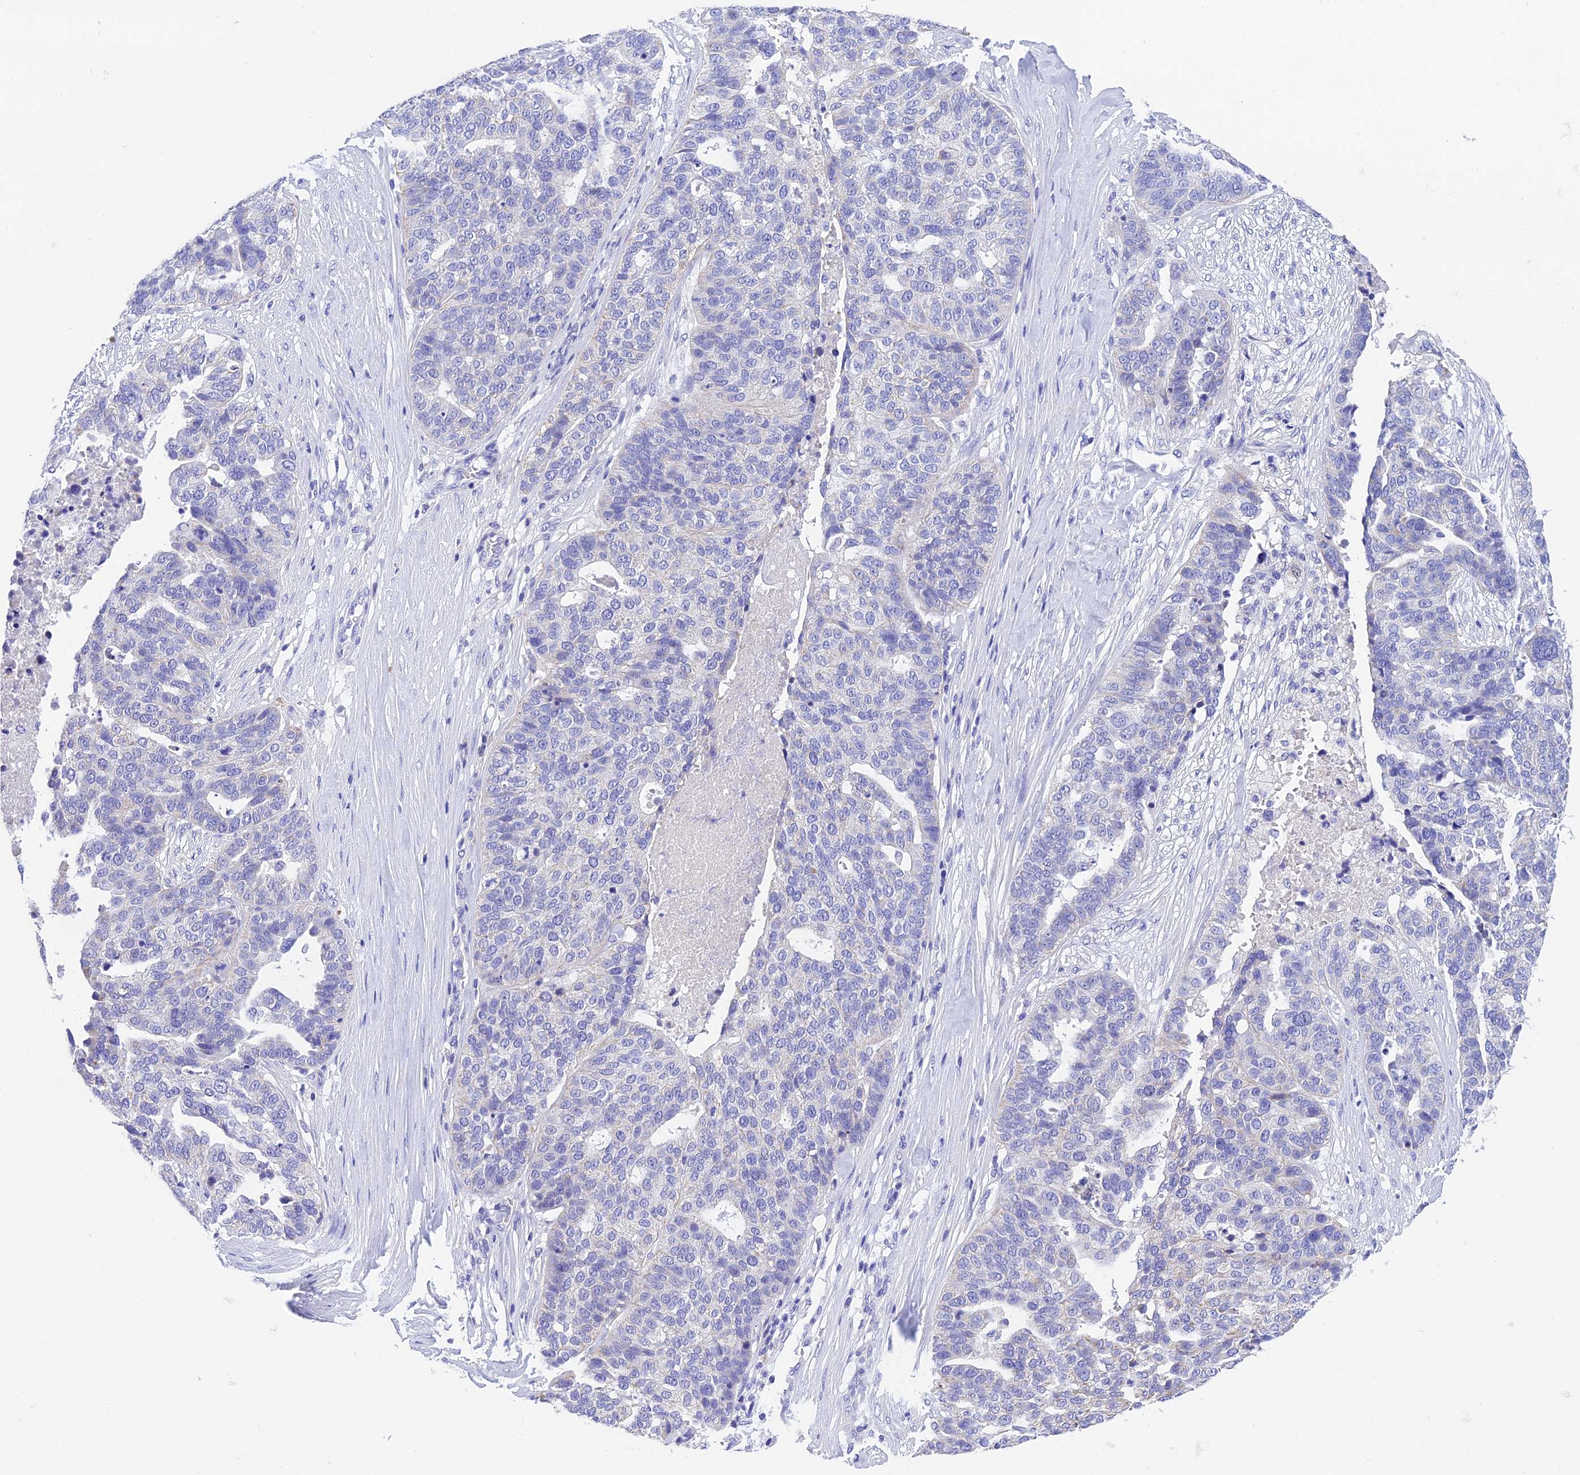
{"staining": {"intensity": "negative", "quantity": "none", "location": "none"}, "tissue": "ovarian cancer", "cell_type": "Tumor cells", "image_type": "cancer", "snomed": [{"axis": "morphology", "description": "Cystadenocarcinoma, serous, NOS"}, {"axis": "topography", "description": "Ovary"}], "caption": "This is an immunohistochemistry micrograph of human ovarian cancer. There is no positivity in tumor cells.", "gene": "MS4A5", "patient": {"sex": "female", "age": 59}}